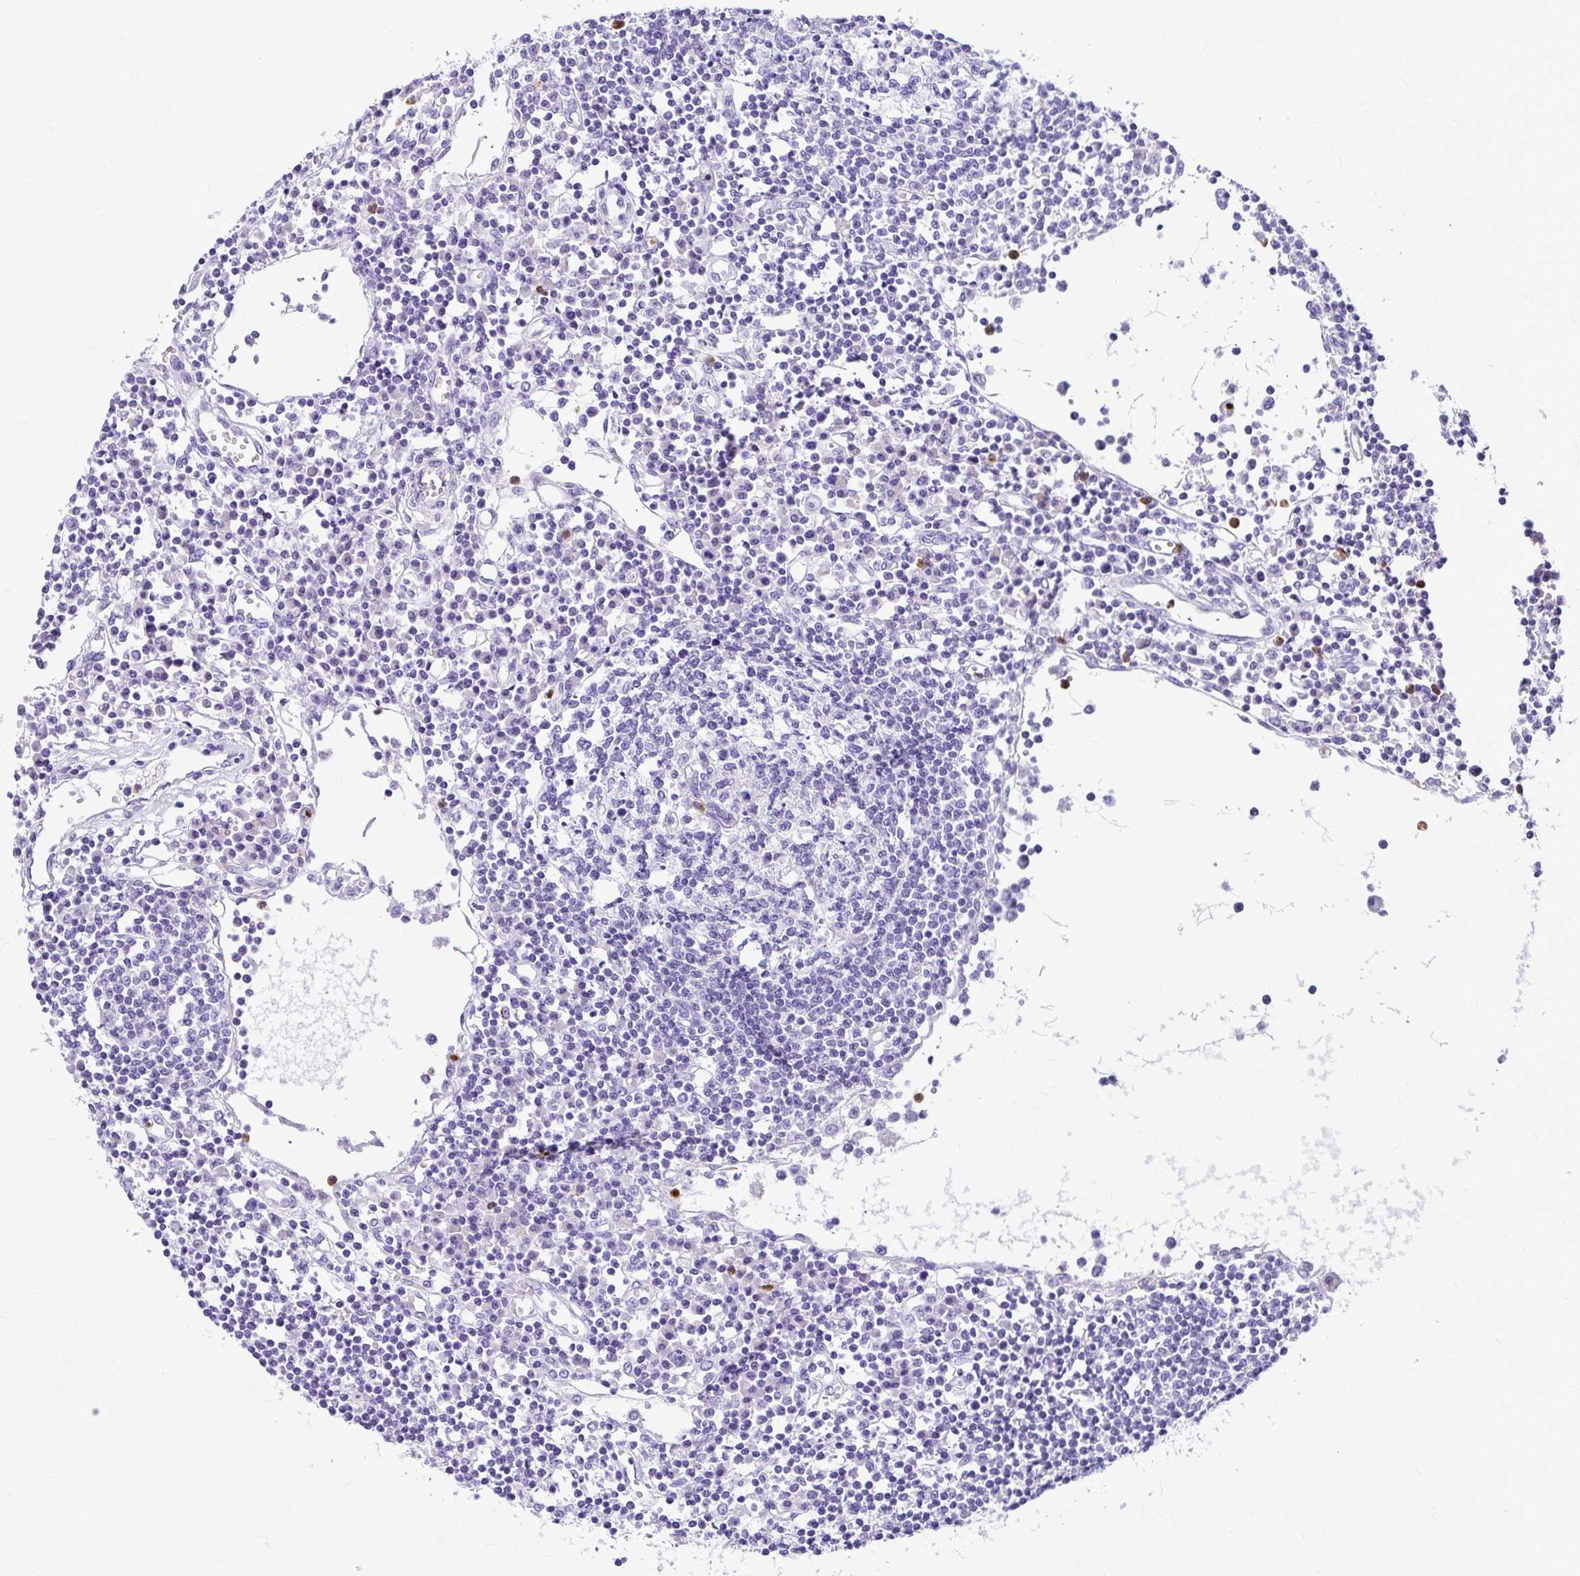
{"staining": {"intensity": "negative", "quantity": "none", "location": "none"}, "tissue": "lymph node", "cell_type": "Germinal center cells", "image_type": "normal", "snomed": [{"axis": "morphology", "description": "Normal tissue, NOS"}, {"axis": "topography", "description": "Lymph node"}], "caption": "This photomicrograph is of benign lymph node stained with IHC to label a protein in brown with the nuclei are counter-stained blue. There is no expression in germinal center cells.", "gene": "CLEC1B", "patient": {"sex": "female", "age": 78}}